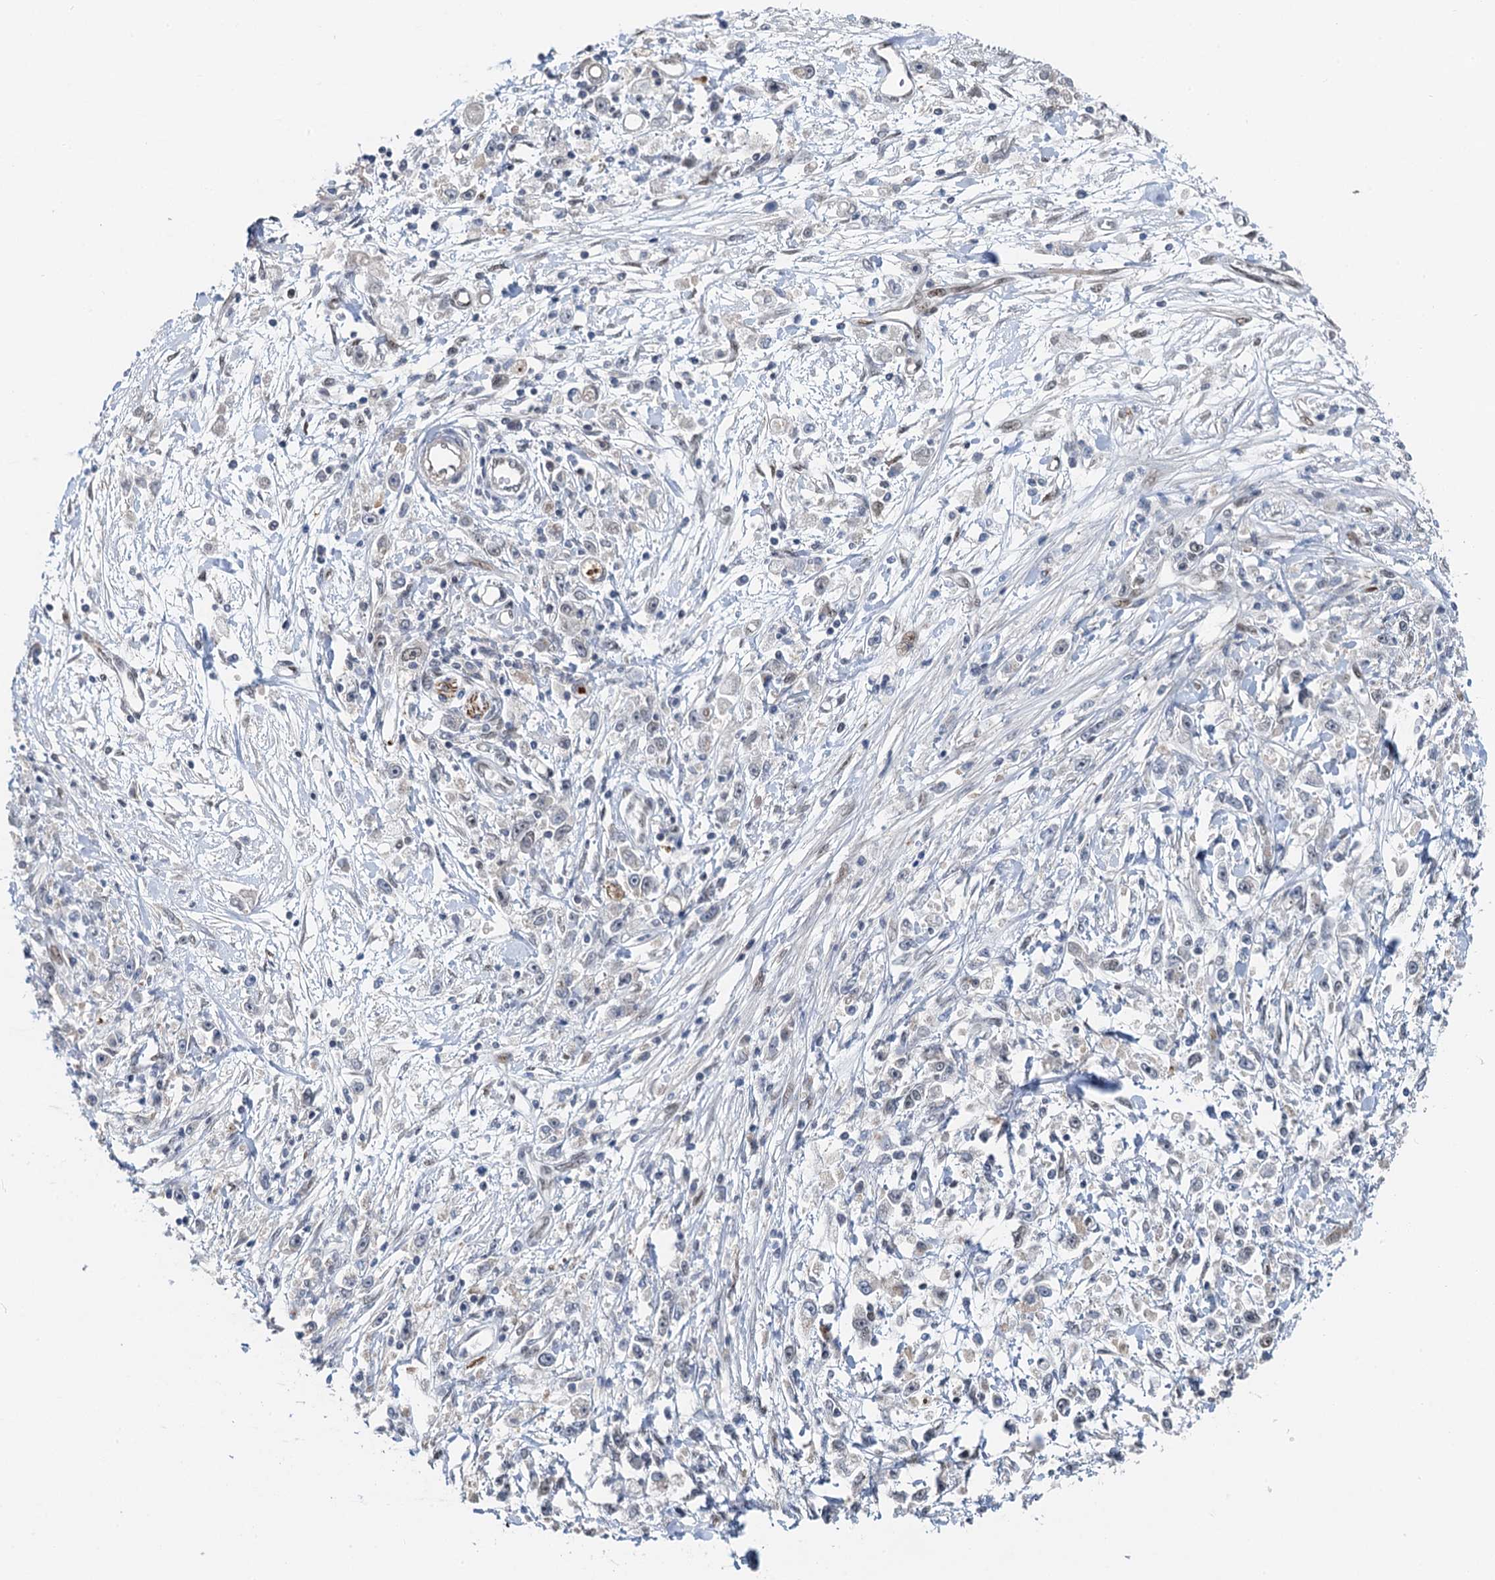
{"staining": {"intensity": "negative", "quantity": "none", "location": "none"}, "tissue": "stomach cancer", "cell_type": "Tumor cells", "image_type": "cancer", "snomed": [{"axis": "morphology", "description": "Adenocarcinoma, NOS"}, {"axis": "topography", "description": "Stomach"}], "caption": "Immunohistochemical staining of human stomach cancer displays no significant staining in tumor cells.", "gene": "CFDP1", "patient": {"sex": "female", "age": 59}}